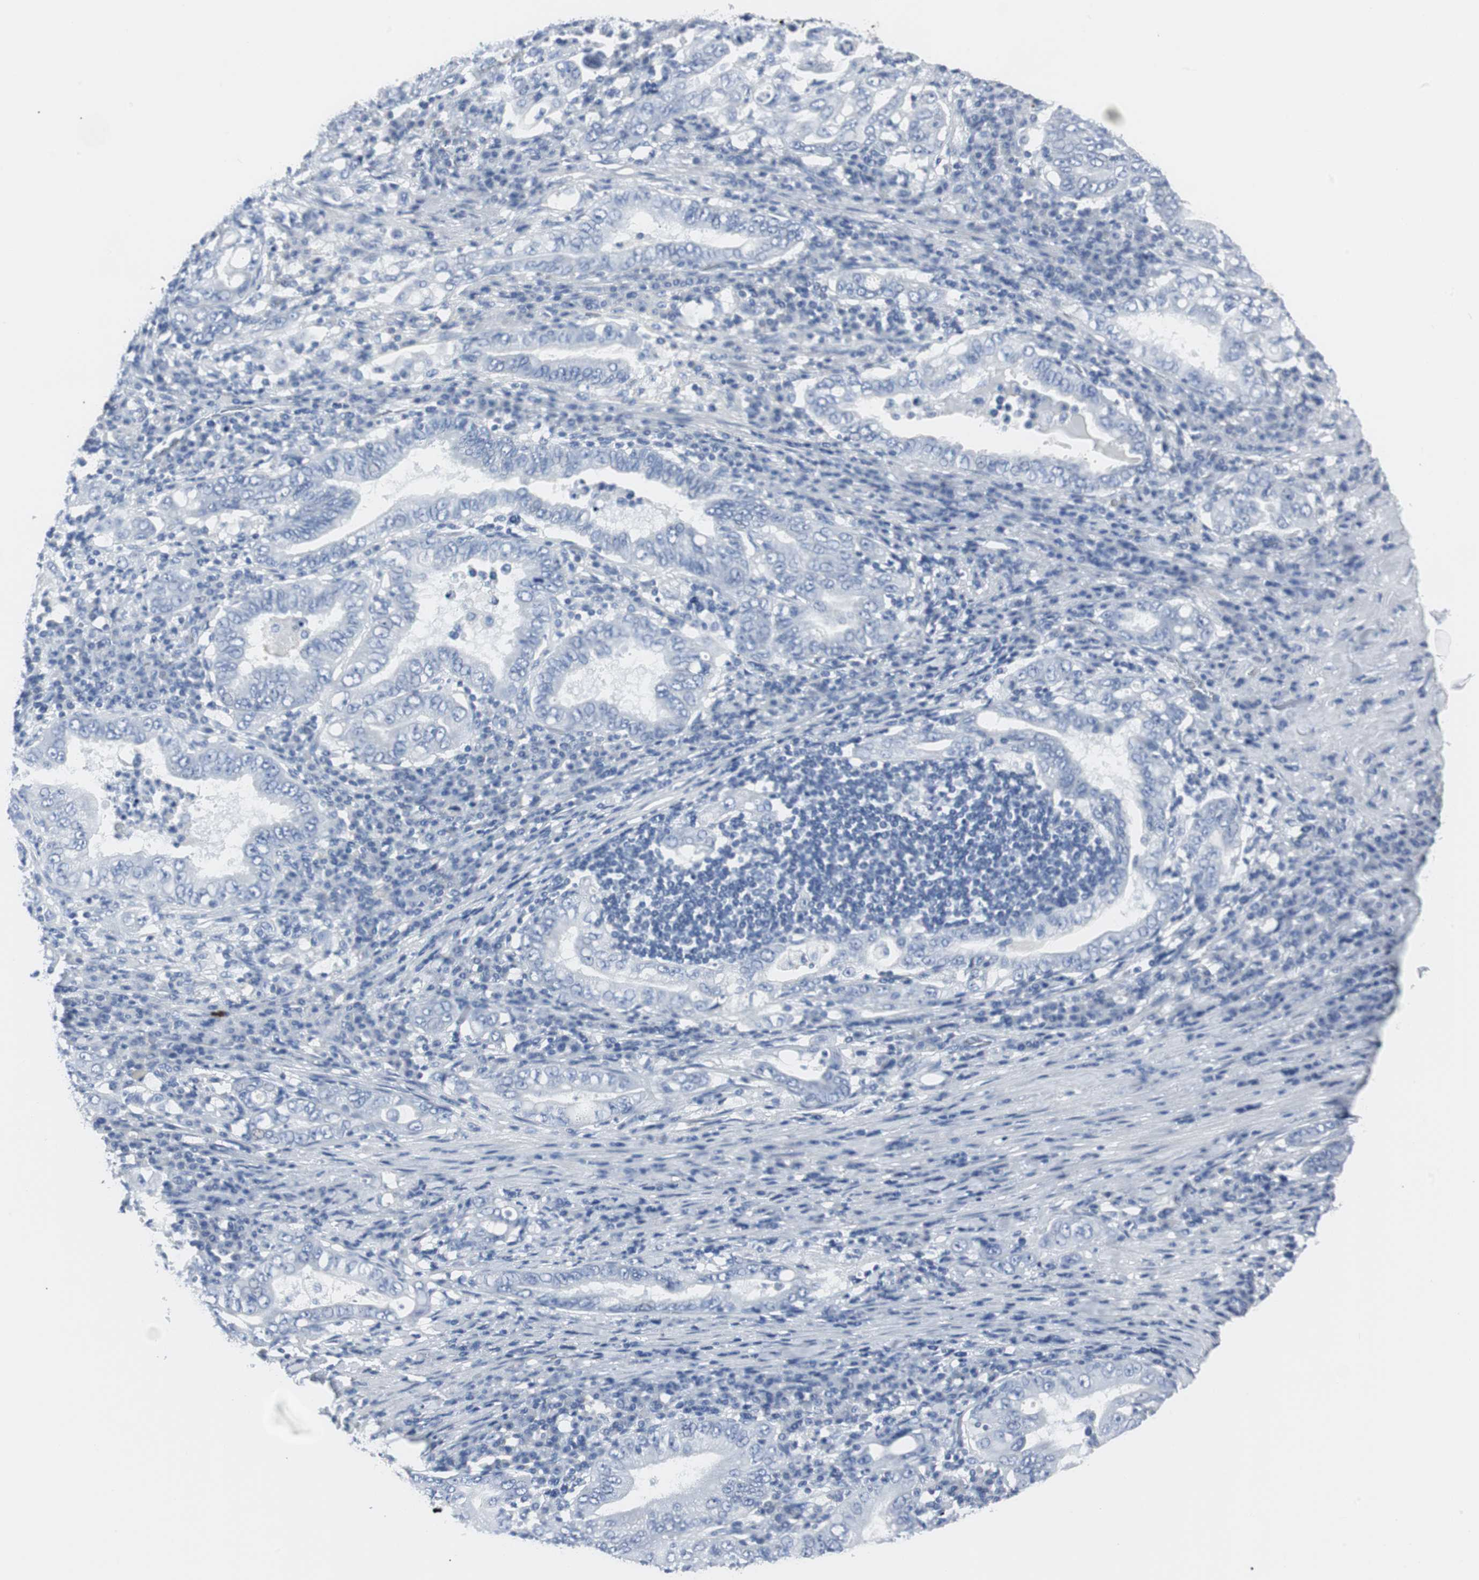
{"staining": {"intensity": "negative", "quantity": "none", "location": "none"}, "tissue": "stomach cancer", "cell_type": "Tumor cells", "image_type": "cancer", "snomed": [{"axis": "morphology", "description": "Normal tissue, NOS"}, {"axis": "morphology", "description": "Adenocarcinoma, NOS"}, {"axis": "topography", "description": "Esophagus"}, {"axis": "topography", "description": "Stomach, upper"}, {"axis": "topography", "description": "Peripheral nerve tissue"}], "caption": "Immunohistochemistry histopathology image of human stomach cancer (adenocarcinoma) stained for a protein (brown), which shows no expression in tumor cells.", "gene": "GAP43", "patient": {"sex": "male", "age": 62}}